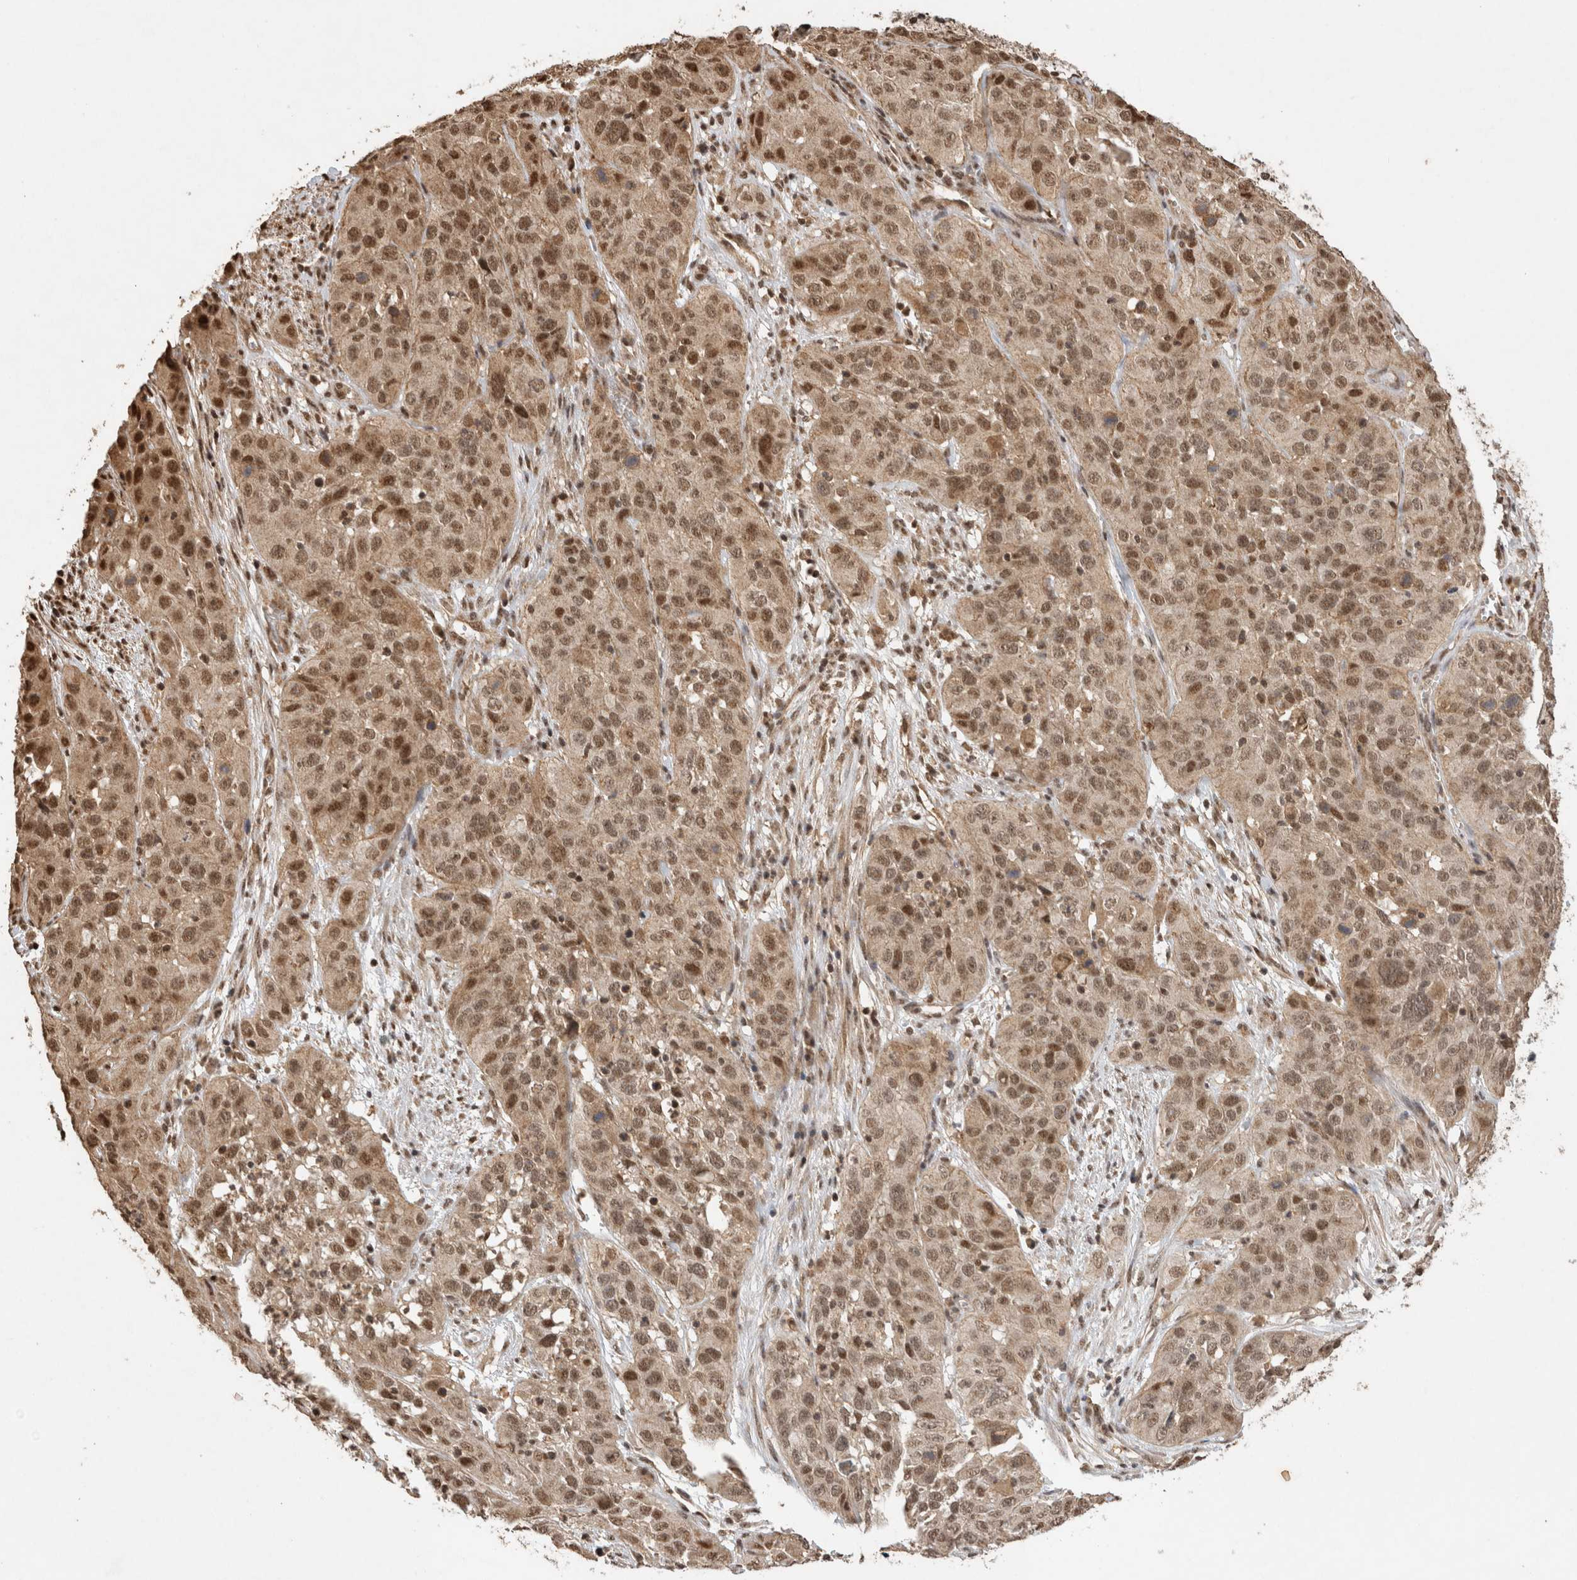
{"staining": {"intensity": "moderate", "quantity": ">75%", "location": "cytoplasmic/membranous,nuclear"}, "tissue": "cervical cancer", "cell_type": "Tumor cells", "image_type": "cancer", "snomed": [{"axis": "morphology", "description": "Squamous cell carcinoma, NOS"}, {"axis": "topography", "description": "Cervix"}], "caption": "Cervical cancer stained with a protein marker demonstrates moderate staining in tumor cells.", "gene": "KEAP1", "patient": {"sex": "female", "age": 32}}